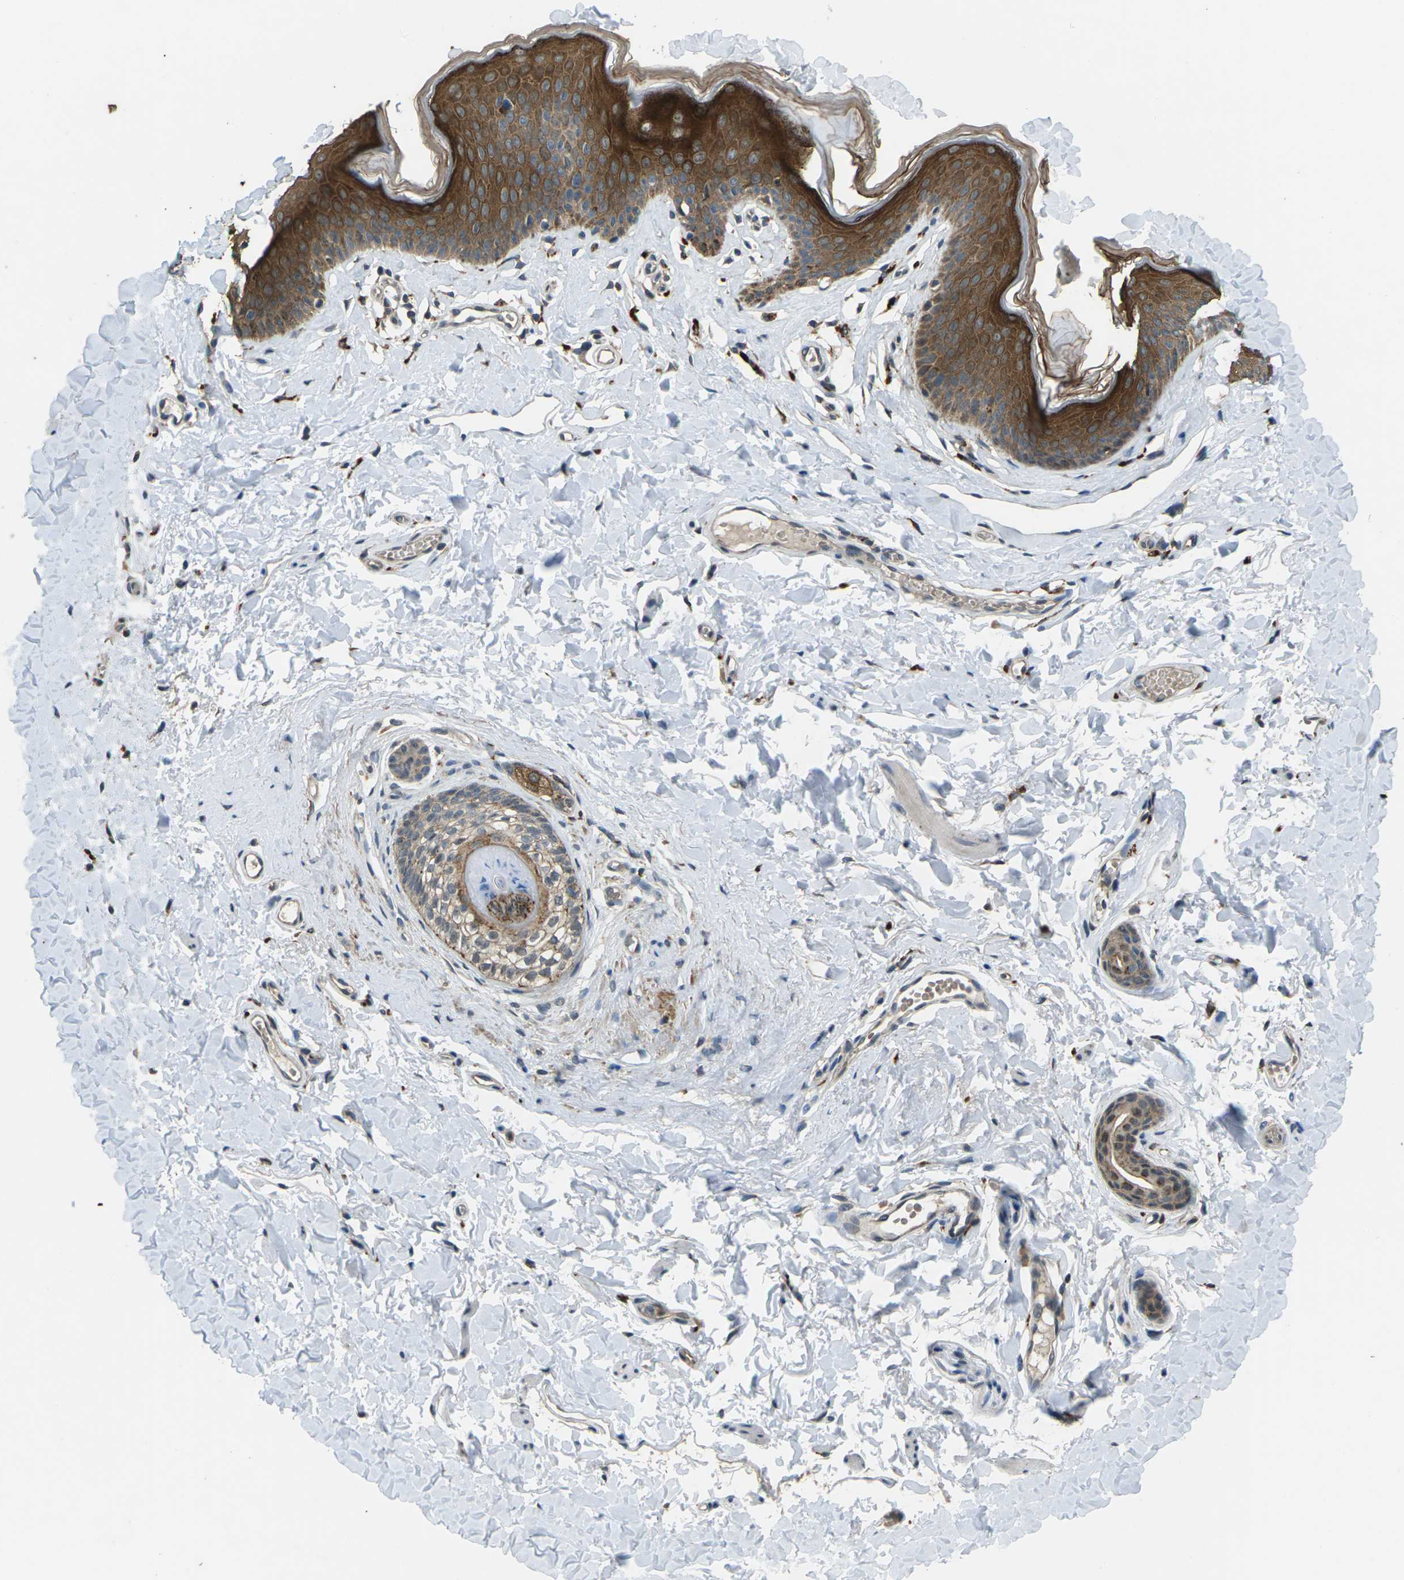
{"staining": {"intensity": "strong", "quantity": ">75%", "location": "cytoplasmic/membranous"}, "tissue": "skin", "cell_type": "Epidermal cells", "image_type": "normal", "snomed": [{"axis": "morphology", "description": "Normal tissue, NOS"}, {"axis": "morphology", "description": "Inflammation, NOS"}, {"axis": "topography", "description": "Vulva"}], "caption": "Immunohistochemical staining of benign skin reveals high levels of strong cytoplasmic/membranous expression in about >75% of epidermal cells.", "gene": "SLC31A2", "patient": {"sex": "female", "age": 84}}